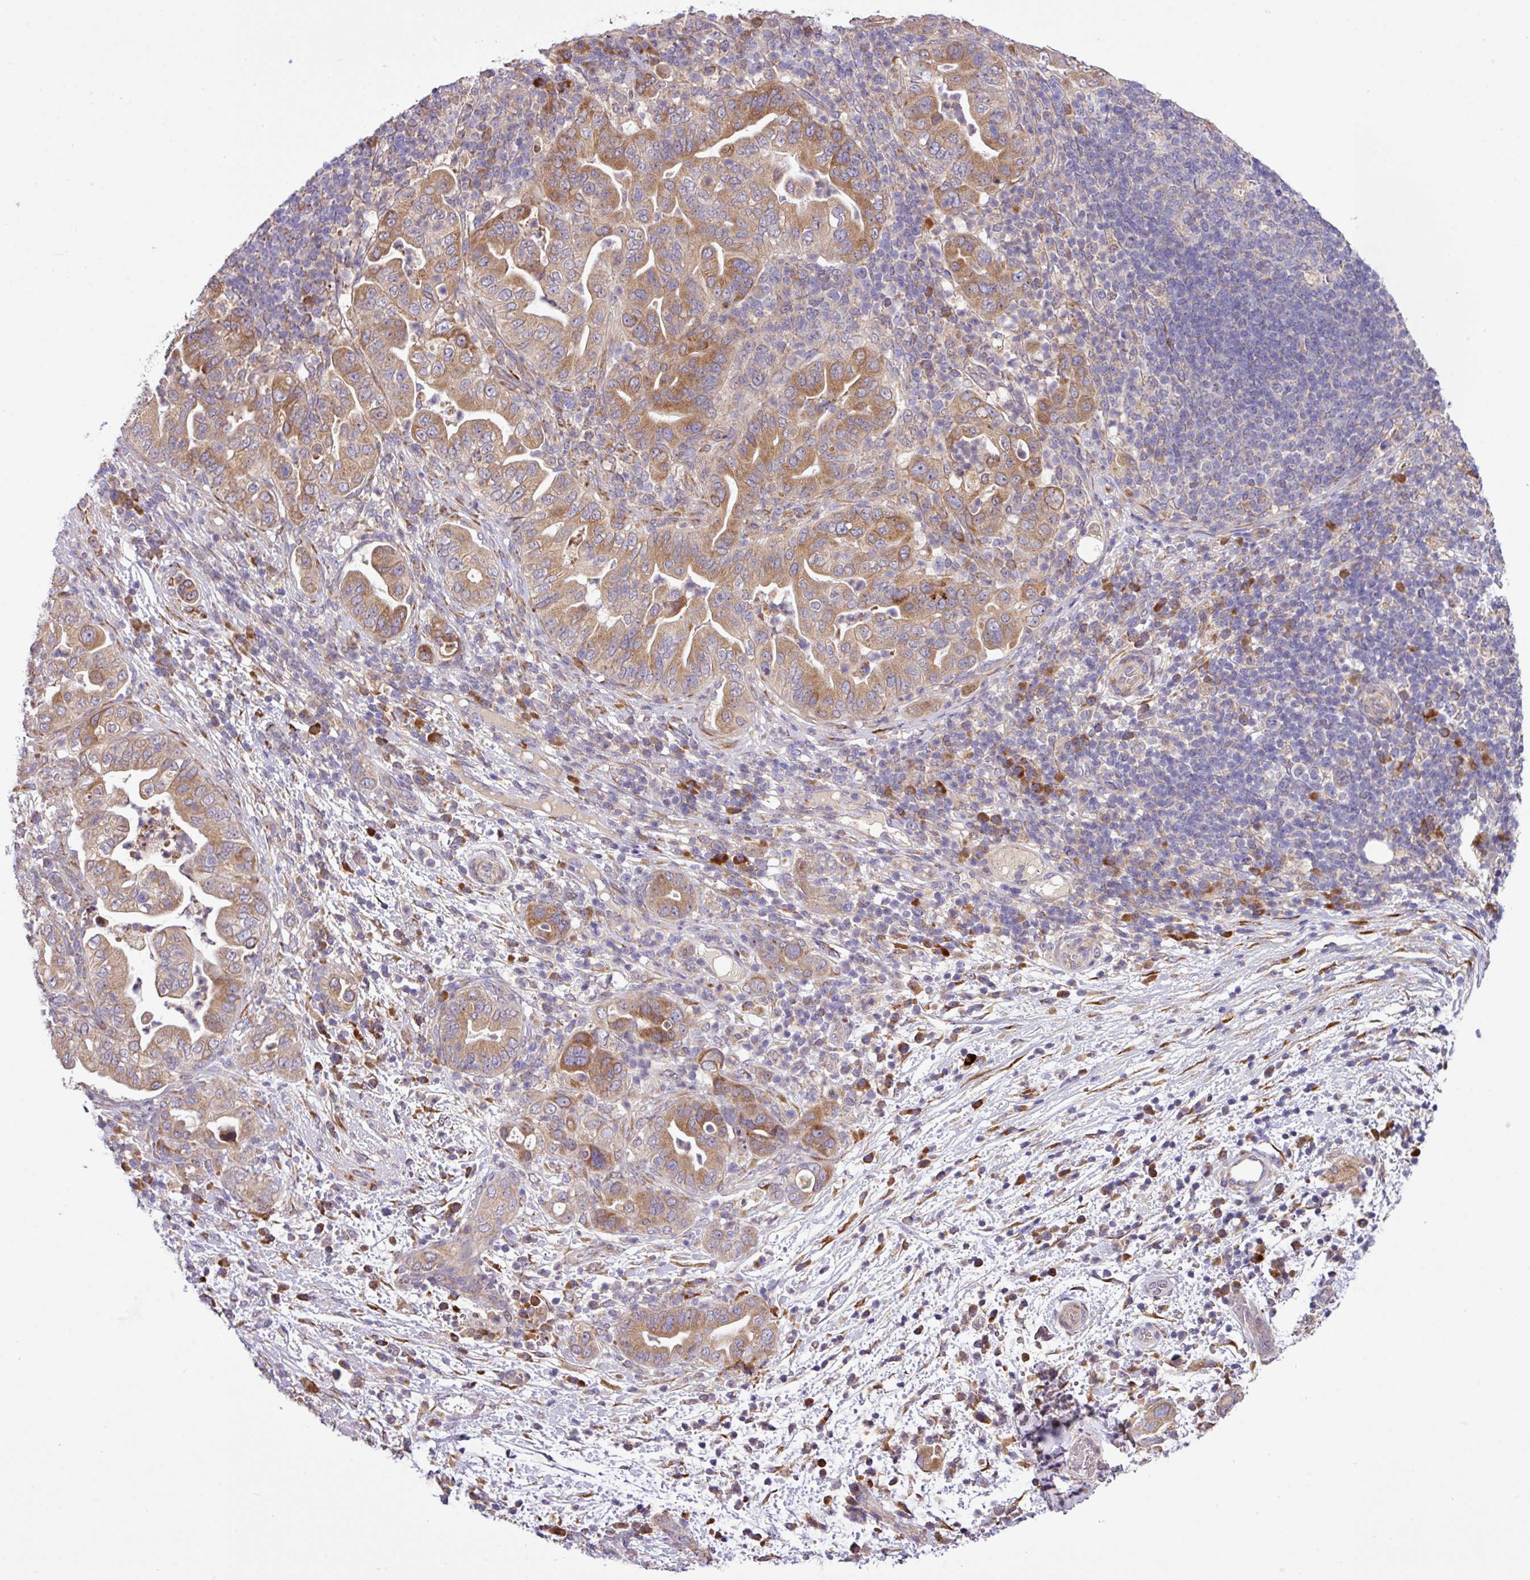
{"staining": {"intensity": "moderate", "quantity": ">75%", "location": "cytoplasmic/membranous"}, "tissue": "pancreatic cancer", "cell_type": "Tumor cells", "image_type": "cancer", "snomed": [{"axis": "morphology", "description": "Normal tissue, NOS"}, {"axis": "morphology", "description": "Adenocarcinoma, NOS"}, {"axis": "topography", "description": "Lymph node"}, {"axis": "topography", "description": "Pancreas"}], "caption": "A brown stain highlights moderate cytoplasmic/membranous staining of a protein in pancreatic cancer (adenocarcinoma) tumor cells.", "gene": "TM2D2", "patient": {"sex": "female", "age": 67}}